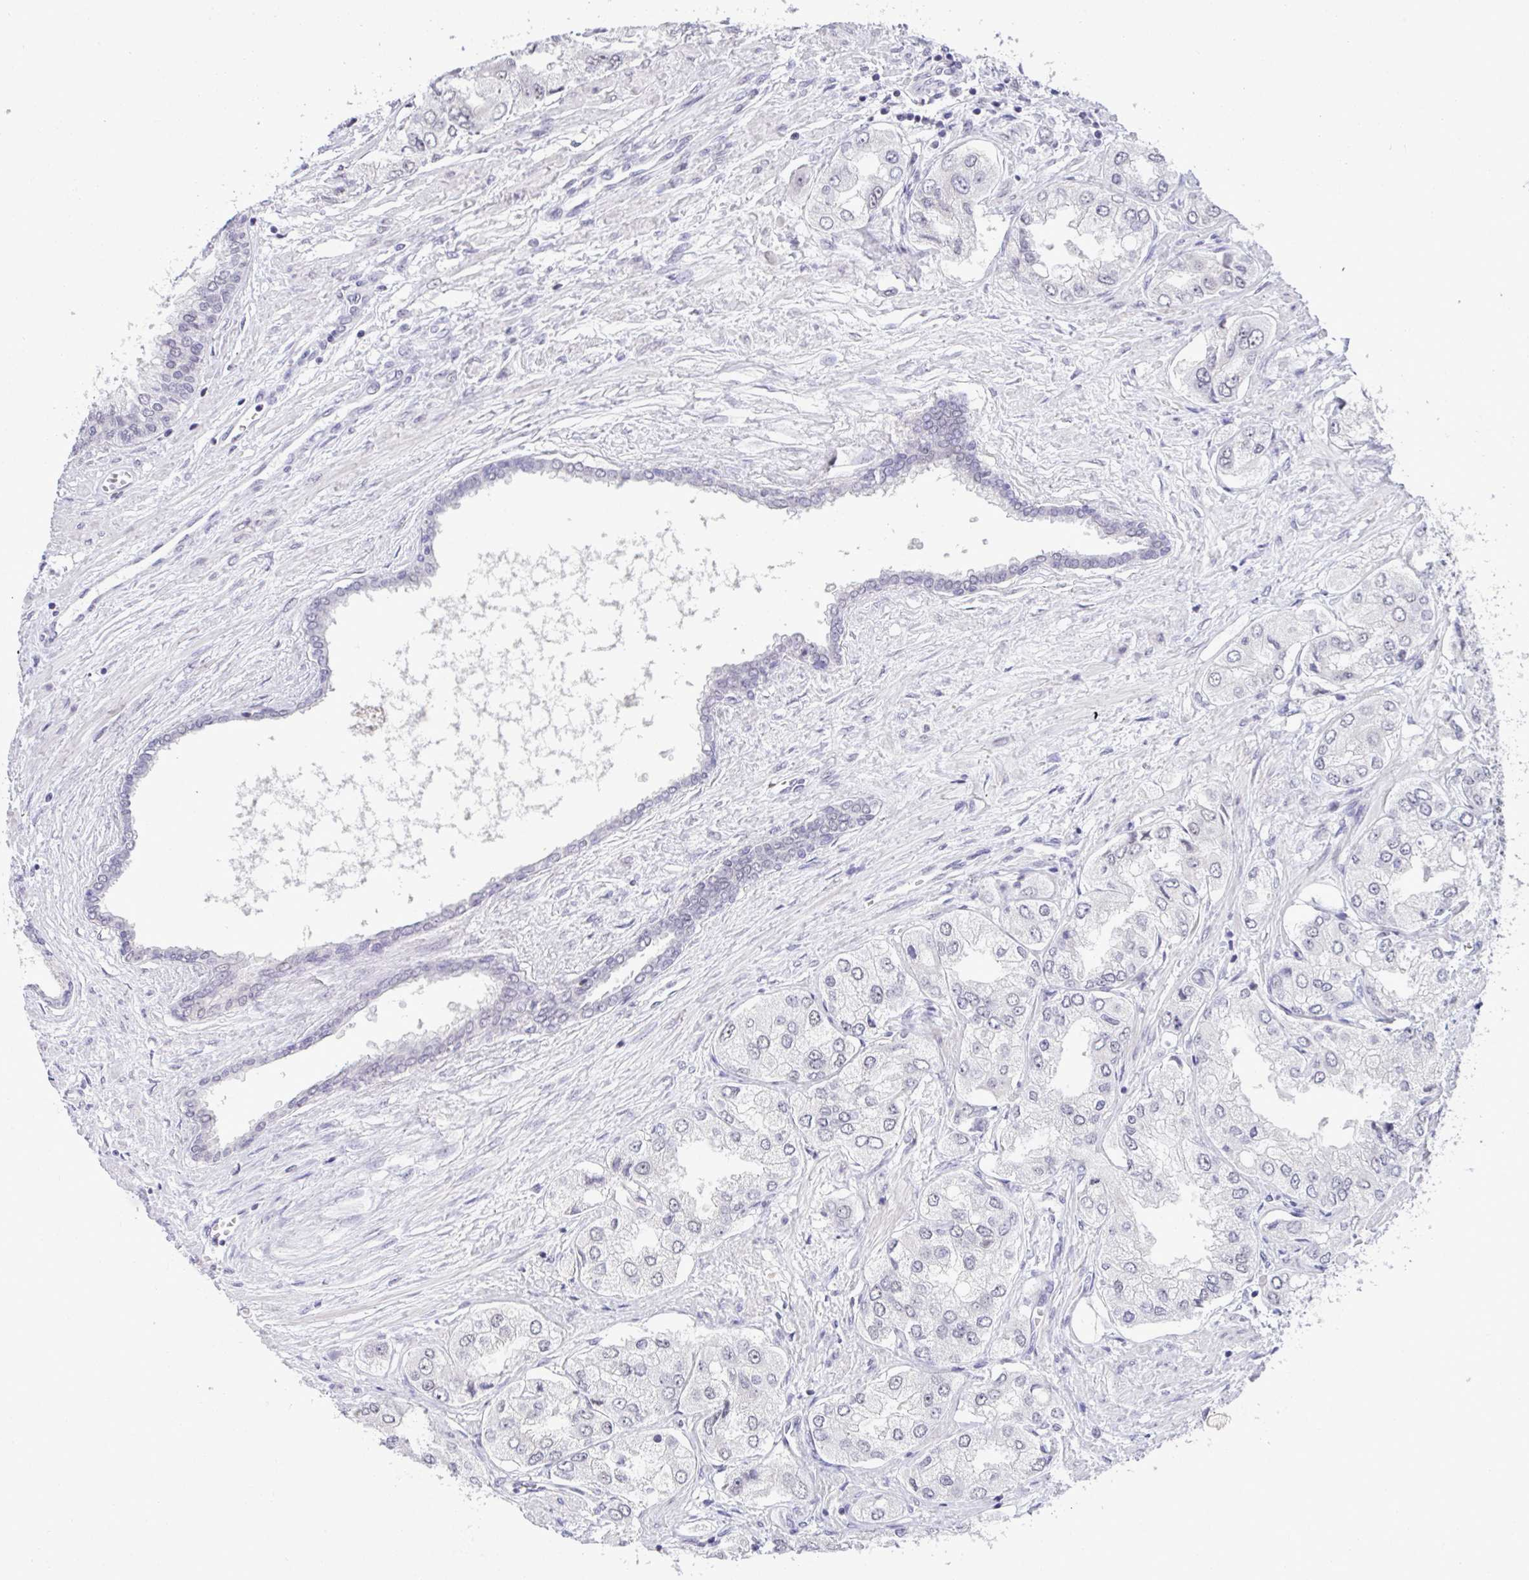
{"staining": {"intensity": "negative", "quantity": "none", "location": "none"}, "tissue": "prostate cancer", "cell_type": "Tumor cells", "image_type": "cancer", "snomed": [{"axis": "morphology", "description": "Adenocarcinoma, Low grade"}, {"axis": "topography", "description": "Prostate"}], "caption": "Photomicrograph shows no significant protein positivity in tumor cells of prostate cancer (adenocarcinoma (low-grade)).", "gene": "YBX2", "patient": {"sex": "male", "age": 69}}